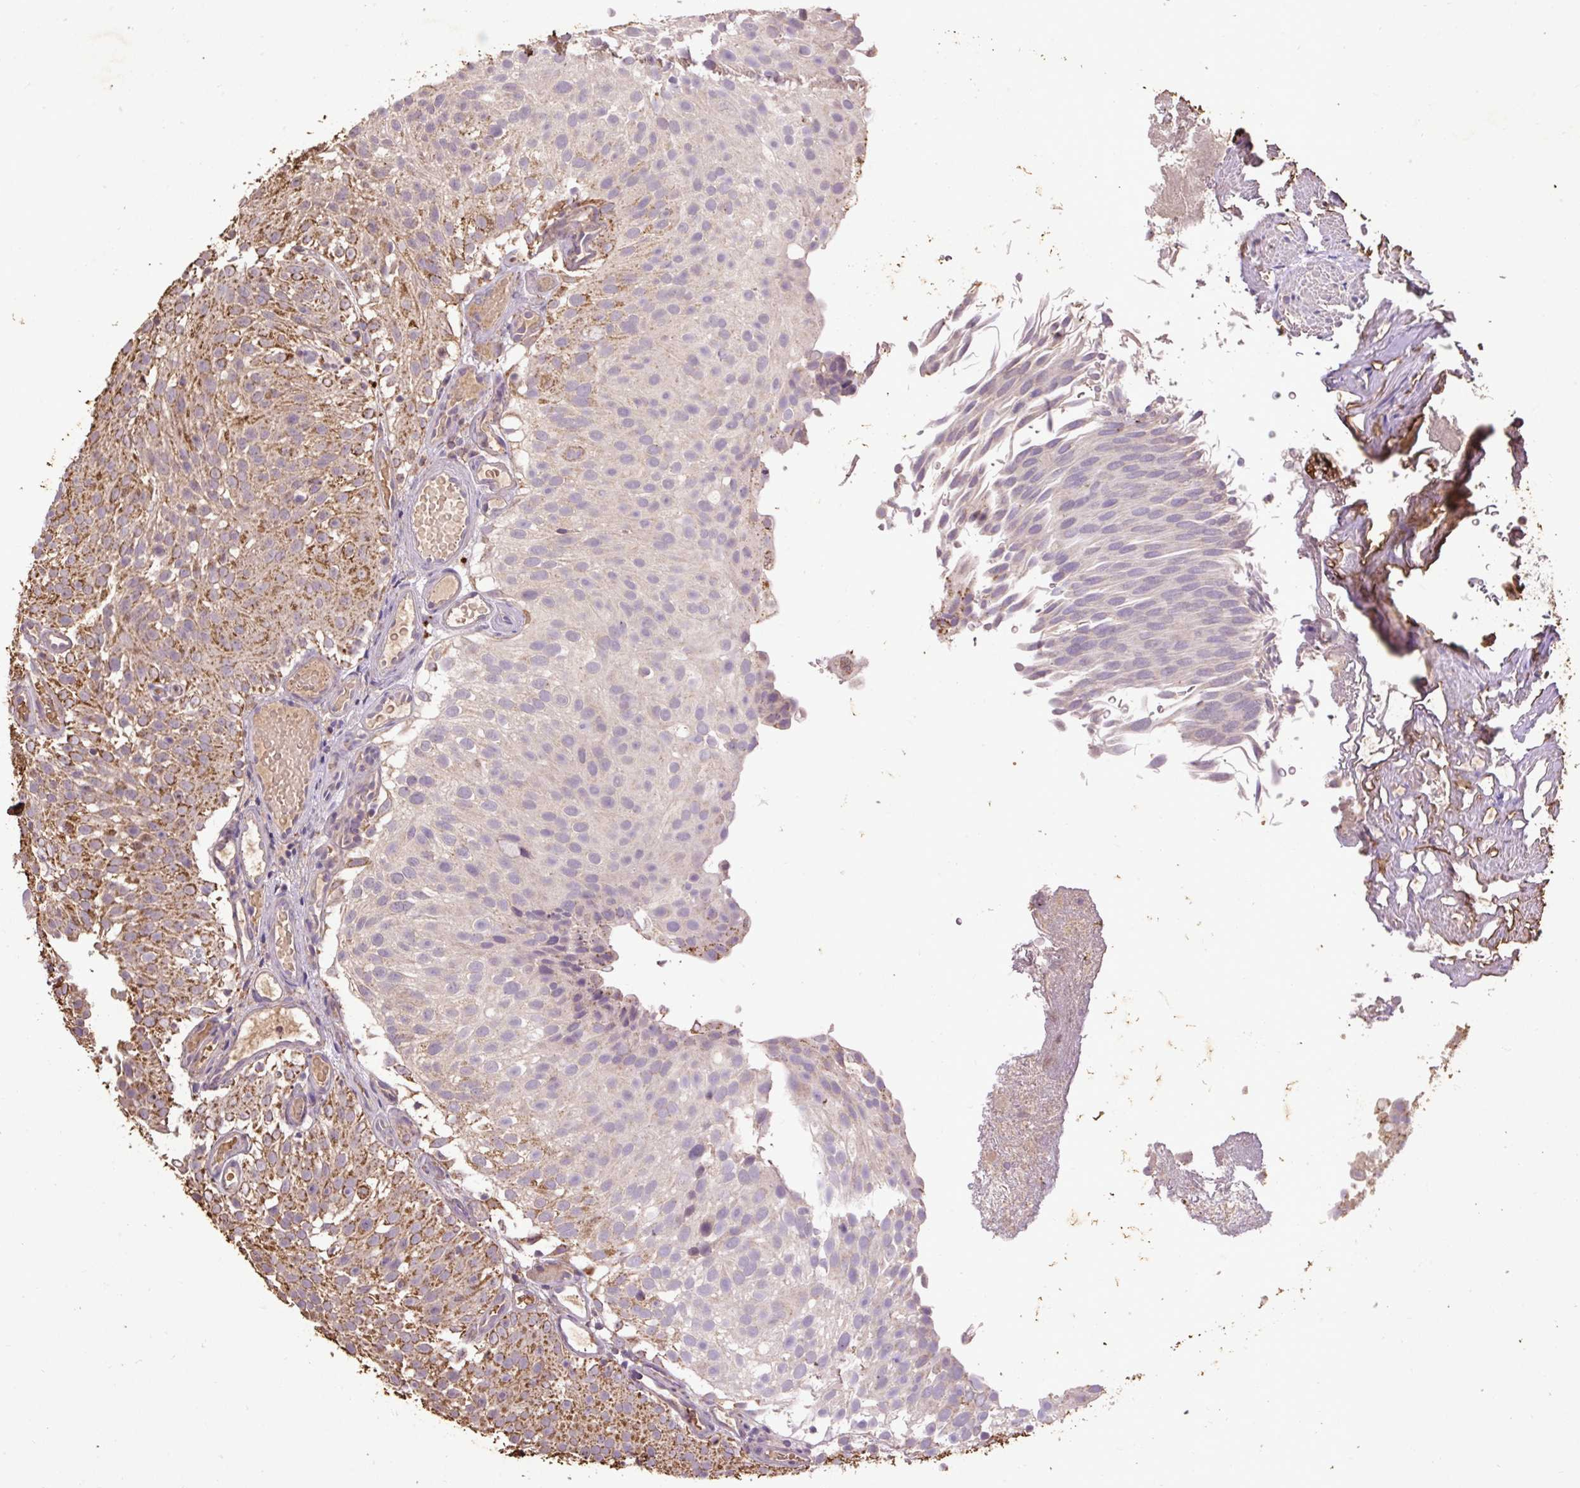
{"staining": {"intensity": "moderate", "quantity": "25%-75%", "location": "cytoplasmic/membranous"}, "tissue": "urothelial cancer", "cell_type": "Tumor cells", "image_type": "cancer", "snomed": [{"axis": "morphology", "description": "Urothelial carcinoma, Low grade"}, {"axis": "topography", "description": "Urinary bladder"}], "caption": "Immunohistochemistry (IHC) (DAB) staining of low-grade urothelial carcinoma reveals moderate cytoplasmic/membranous protein positivity in approximately 25%-75% of tumor cells. (Brightfield microscopy of DAB IHC at high magnification).", "gene": "LRTM2", "patient": {"sex": "male", "age": 78}}